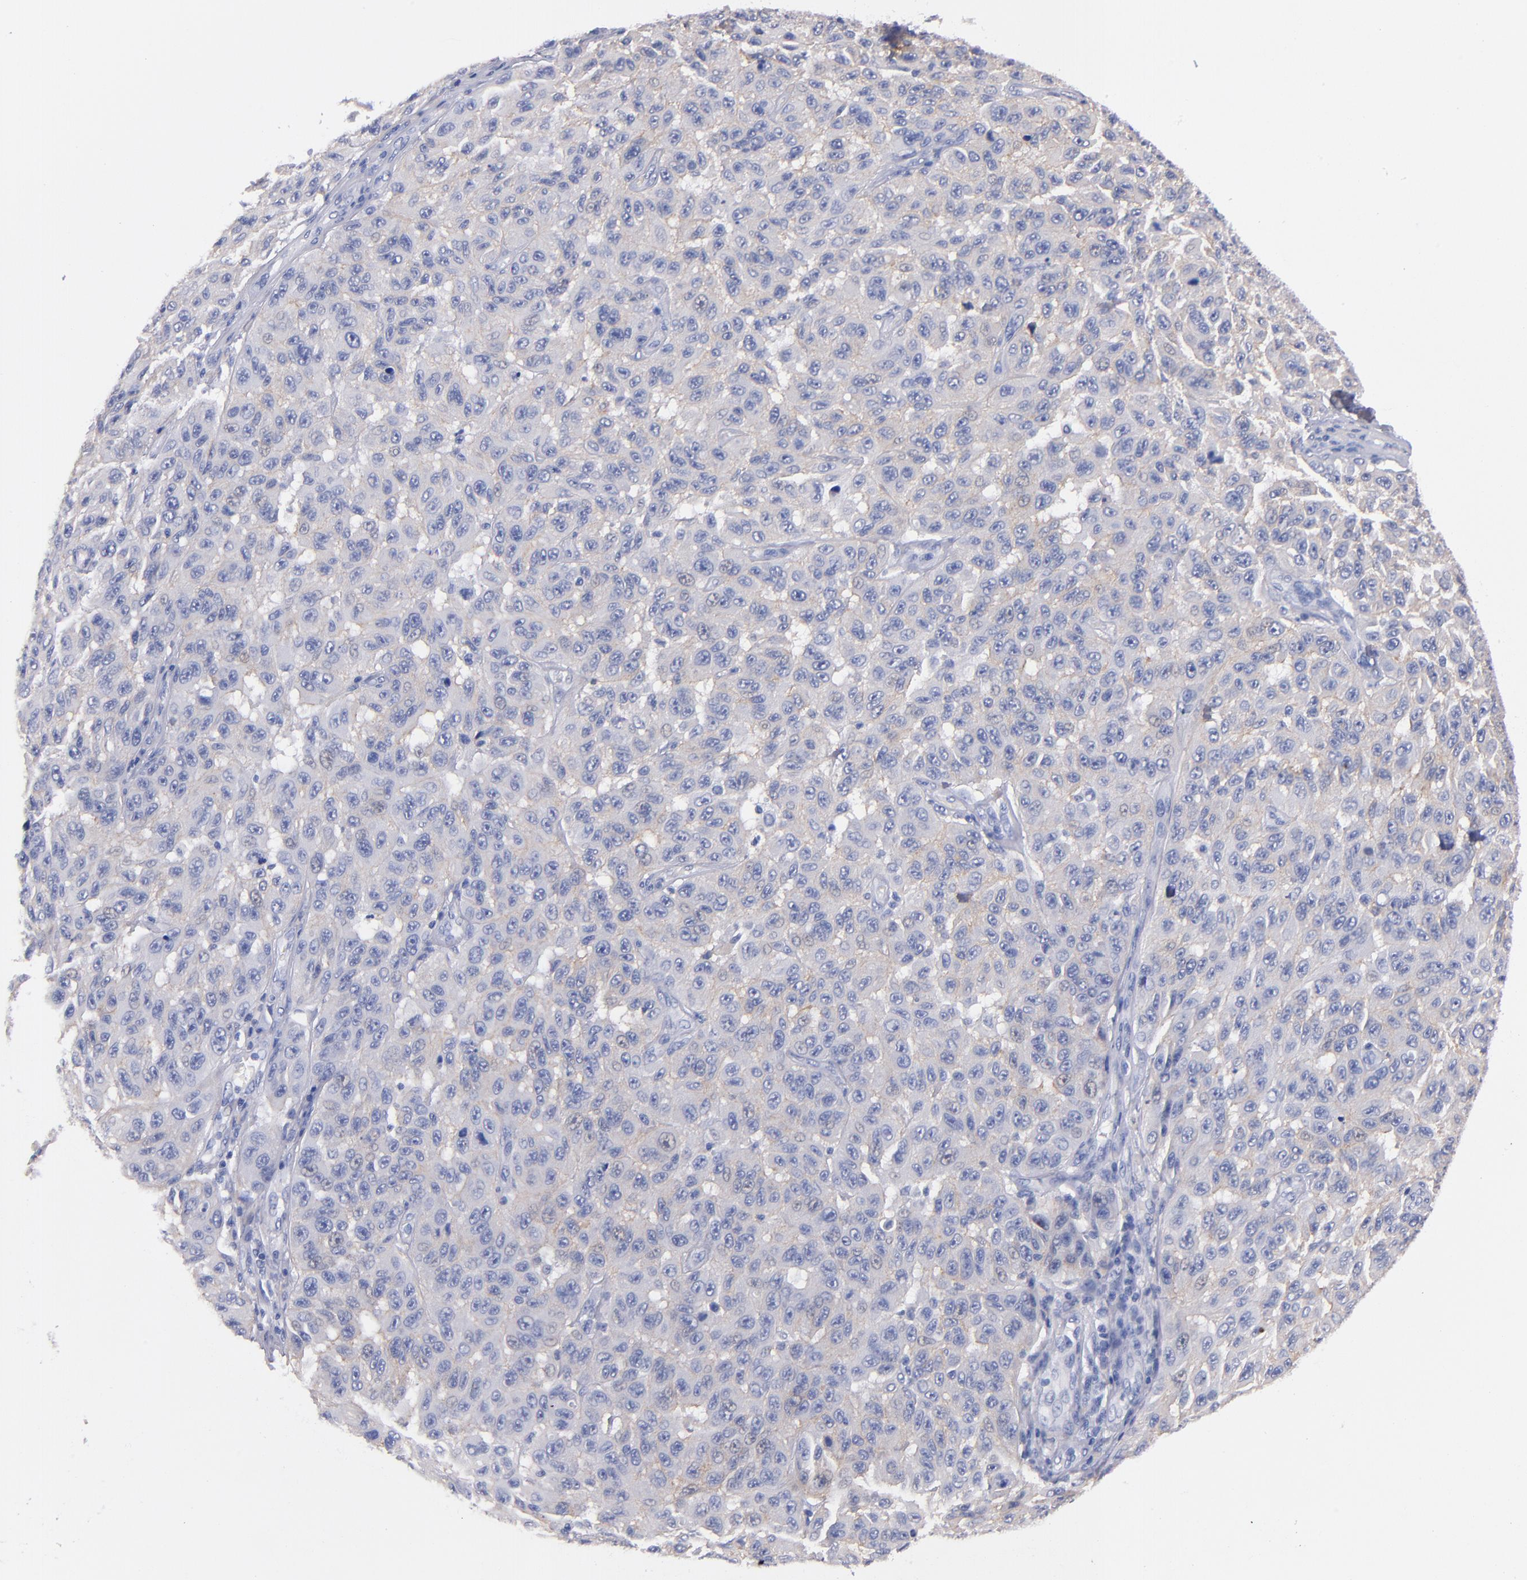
{"staining": {"intensity": "negative", "quantity": "none", "location": "none"}, "tissue": "melanoma", "cell_type": "Tumor cells", "image_type": "cancer", "snomed": [{"axis": "morphology", "description": "Malignant melanoma, NOS"}, {"axis": "topography", "description": "Skin"}], "caption": "Immunohistochemical staining of melanoma demonstrates no significant positivity in tumor cells.", "gene": "KIT", "patient": {"sex": "male", "age": 30}}